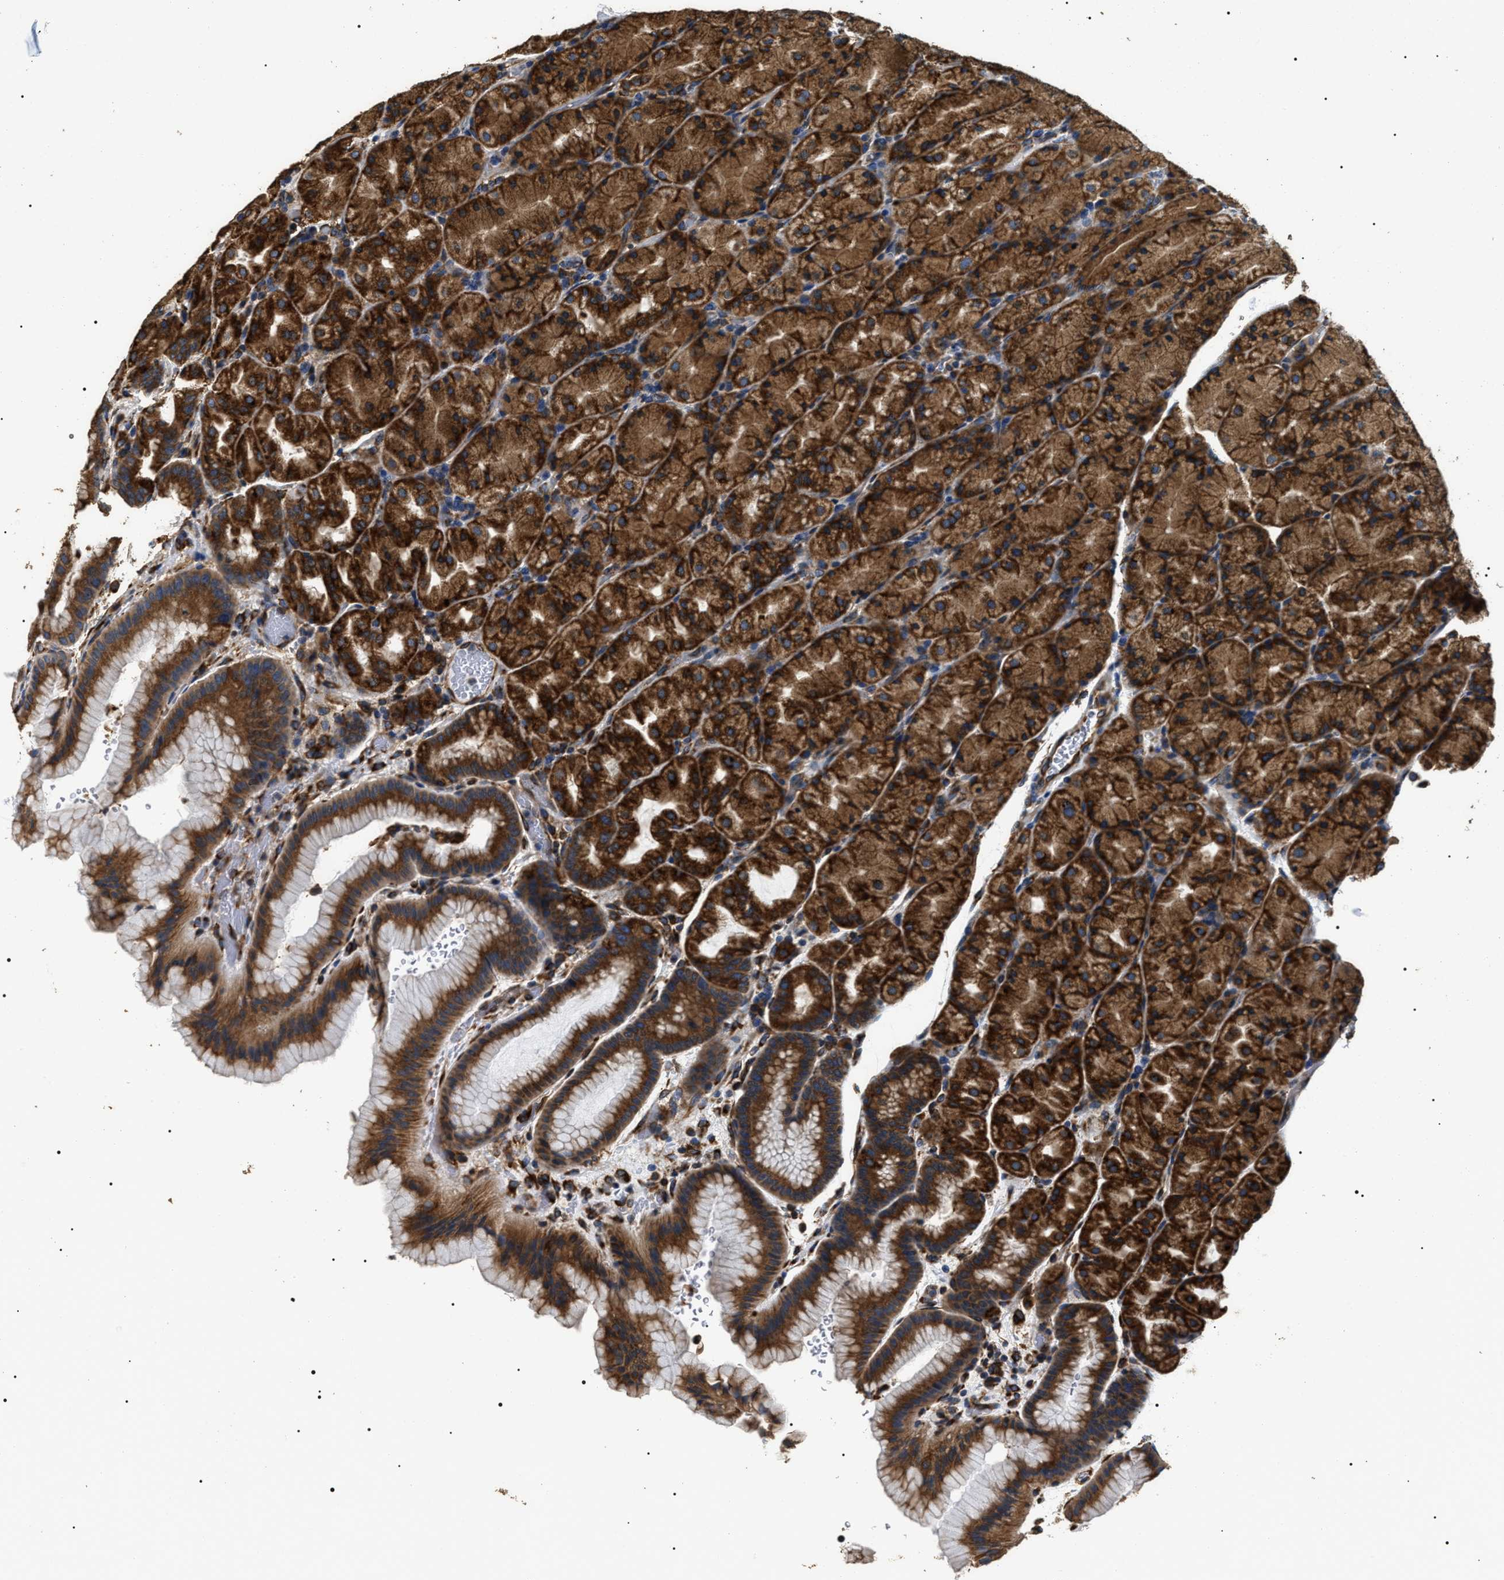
{"staining": {"intensity": "strong", "quantity": ">75%", "location": "cytoplasmic/membranous"}, "tissue": "stomach", "cell_type": "Glandular cells", "image_type": "normal", "snomed": [{"axis": "morphology", "description": "Normal tissue, NOS"}, {"axis": "morphology", "description": "Carcinoid, malignant, NOS"}, {"axis": "topography", "description": "Stomach, upper"}], "caption": "Strong cytoplasmic/membranous protein staining is appreciated in about >75% of glandular cells in stomach.", "gene": "KTN1", "patient": {"sex": "male", "age": 39}}